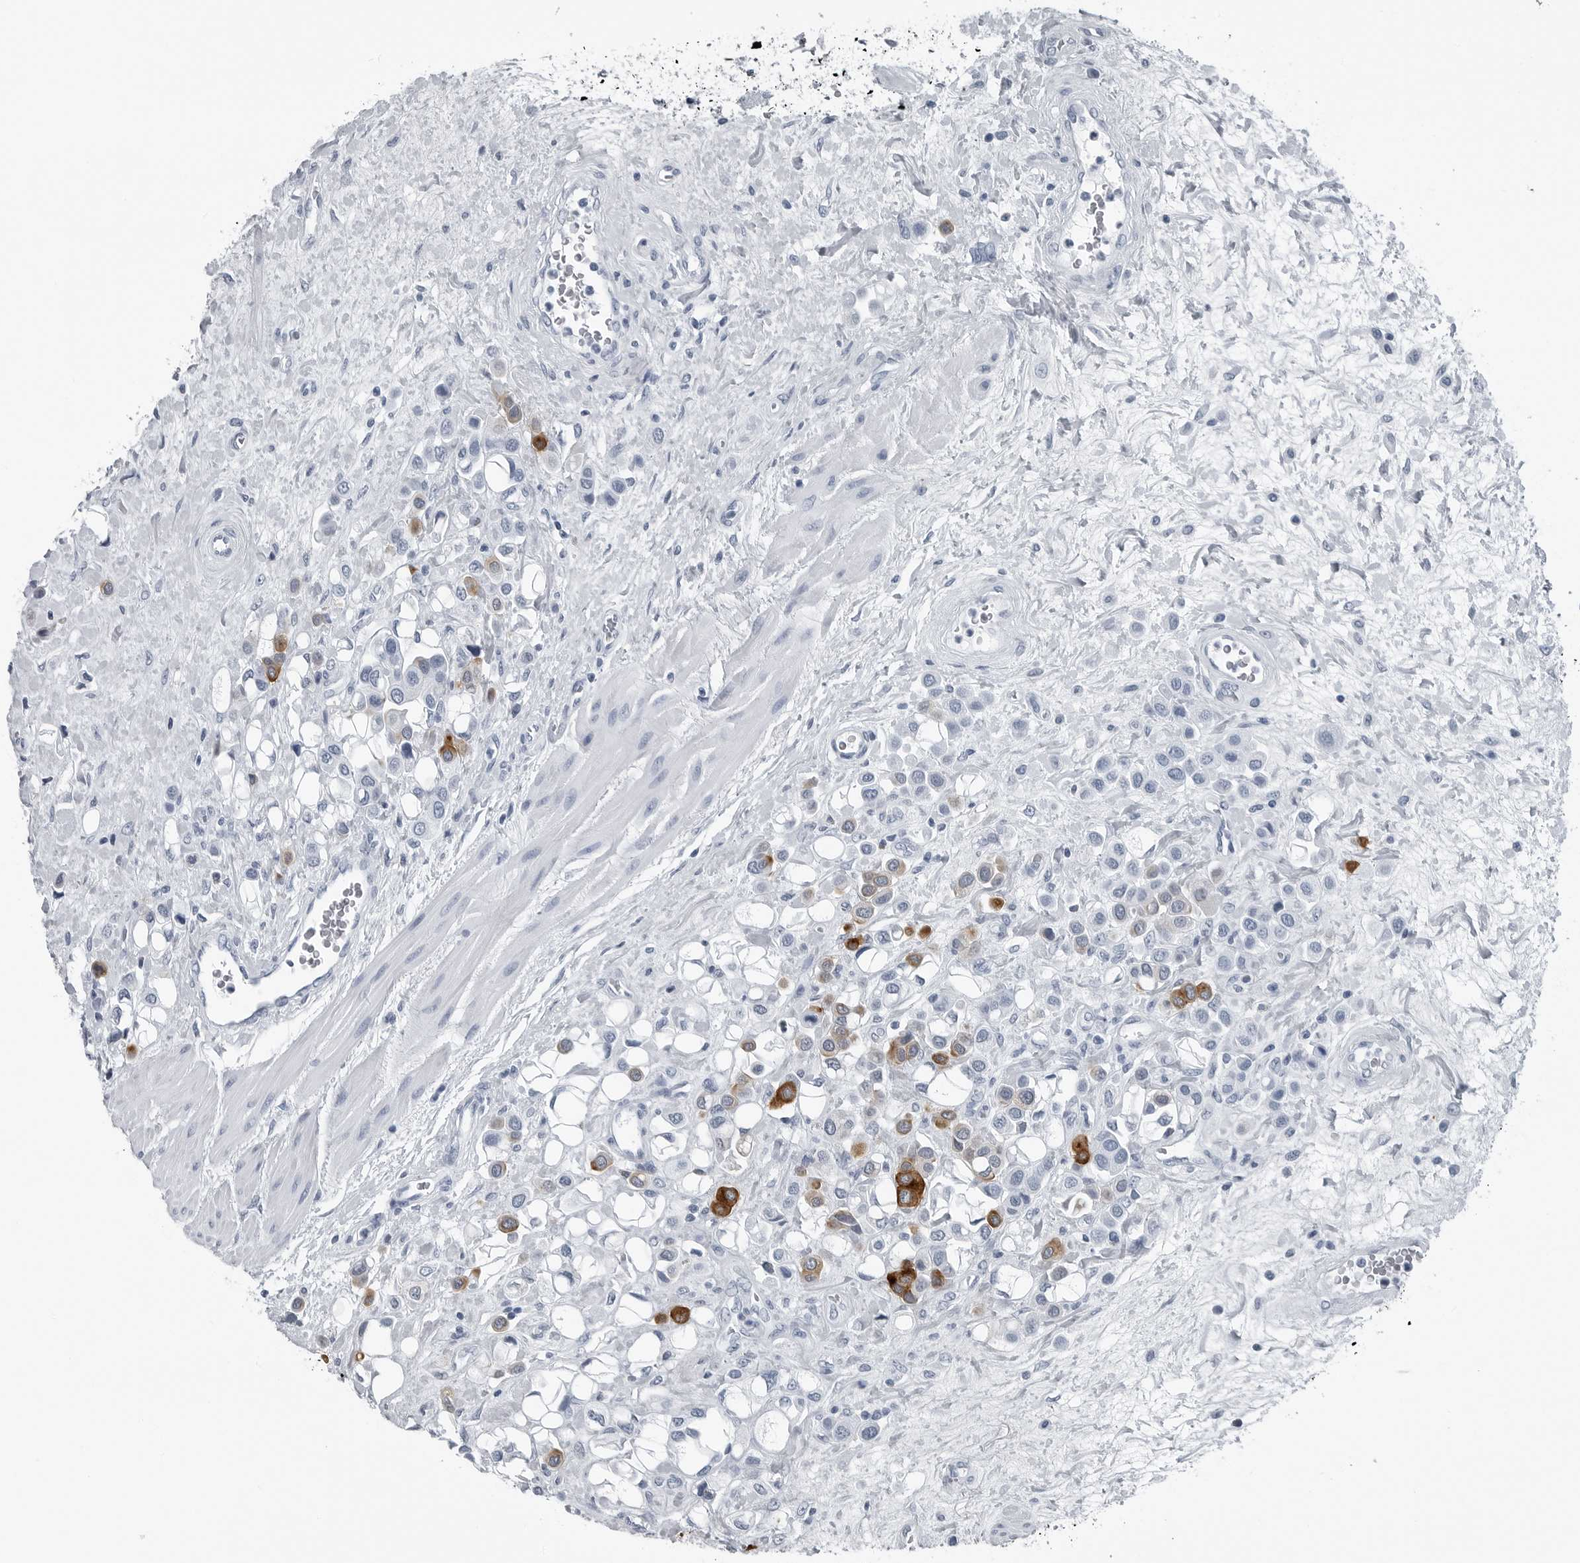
{"staining": {"intensity": "strong", "quantity": "<25%", "location": "cytoplasmic/membranous"}, "tissue": "urothelial cancer", "cell_type": "Tumor cells", "image_type": "cancer", "snomed": [{"axis": "morphology", "description": "Urothelial carcinoma, High grade"}, {"axis": "topography", "description": "Urinary bladder"}], "caption": "IHC (DAB) staining of urothelial carcinoma (high-grade) reveals strong cytoplasmic/membranous protein positivity in approximately <25% of tumor cells. The staining is performed using DAB (3,3'-diaminobenzidine) brown chromogen to label protein expression. The nuclei are counter-stained blue using hematoxylin.", "gene": "SPINK1", "patient": {"sex": "male", "age": 50}}